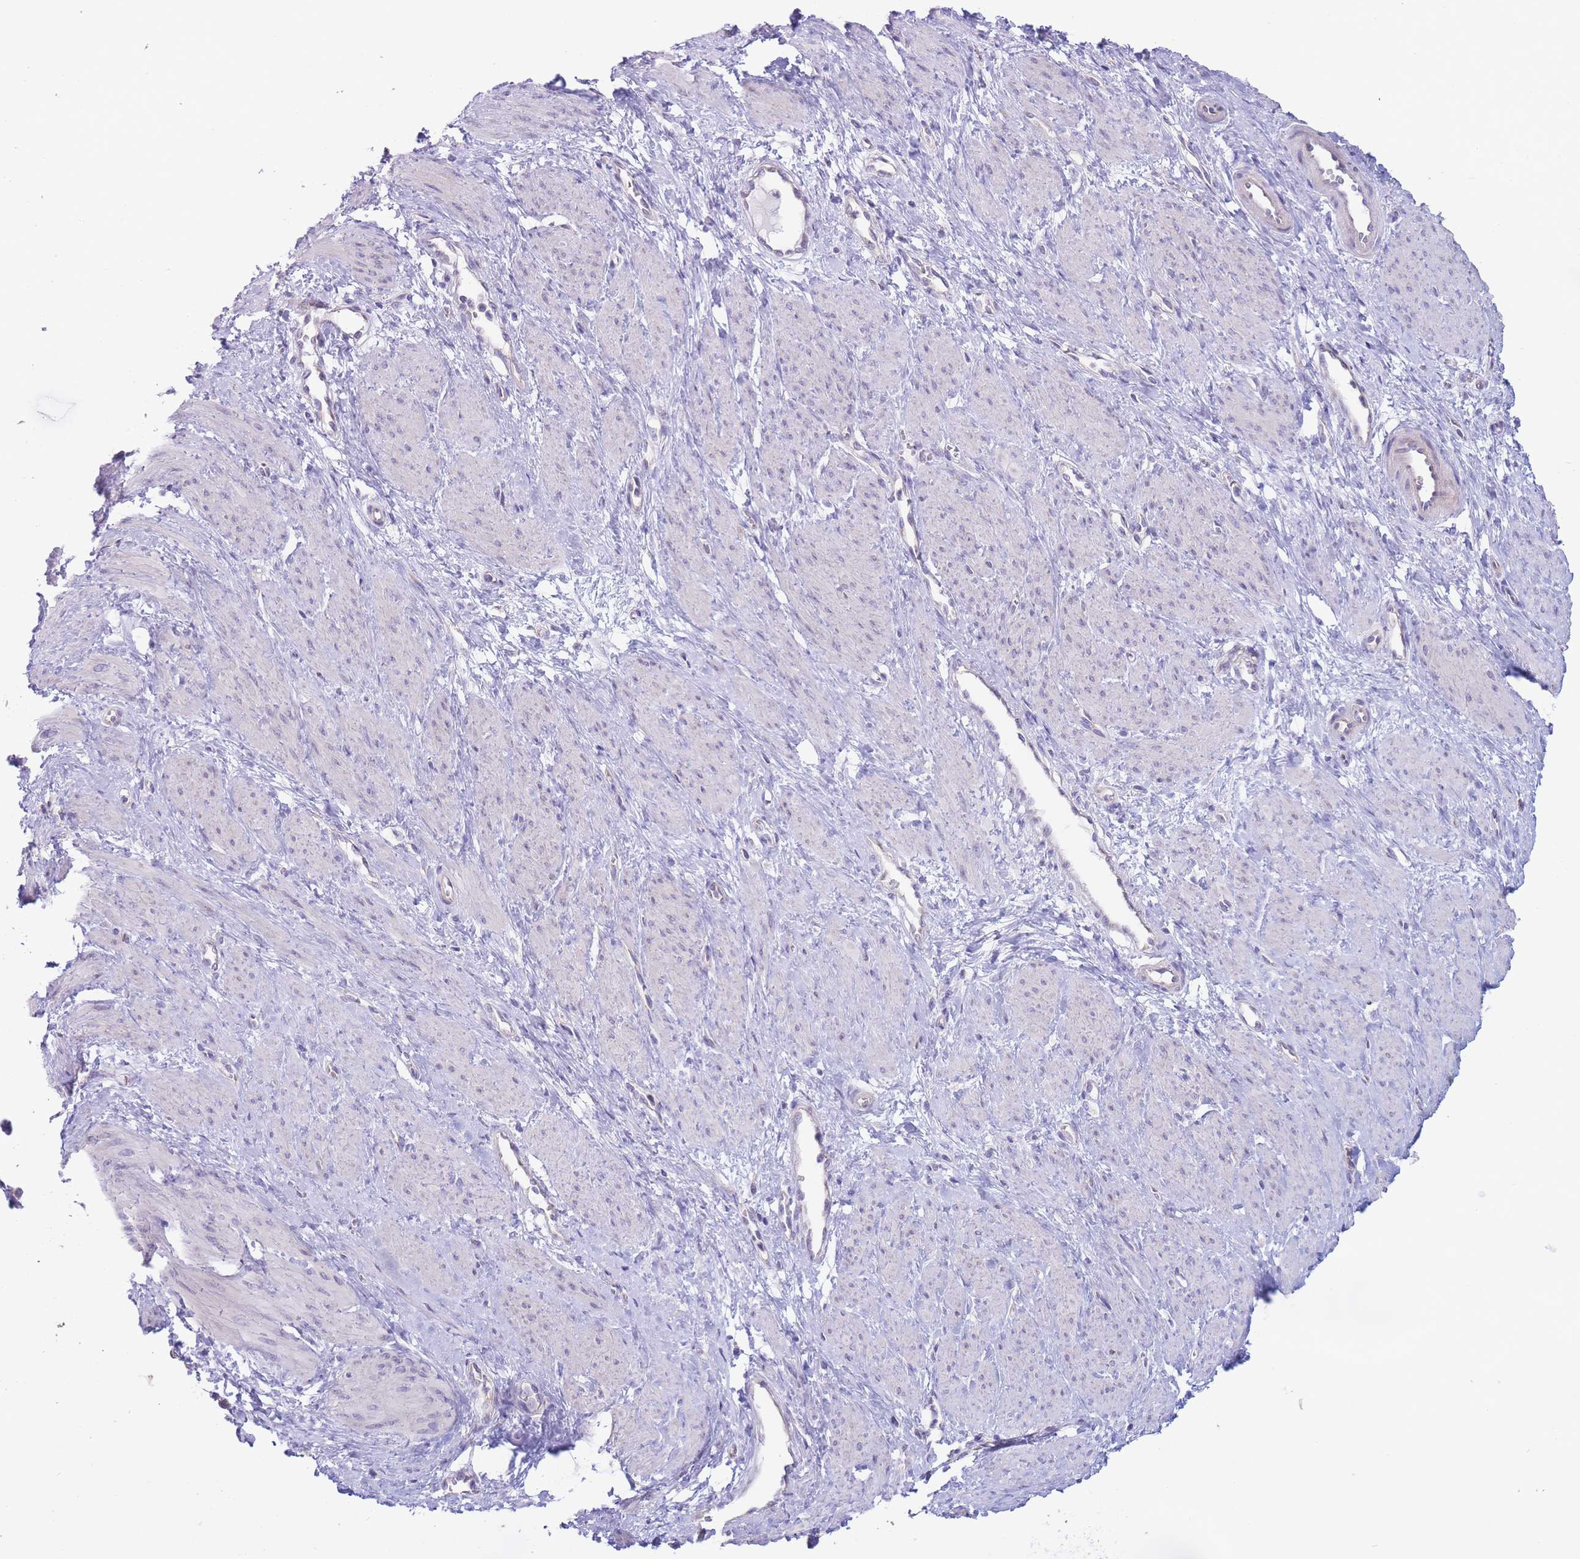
{"staining": {"intensity": "negative", "quantity": "none", "location": "none"}, "tissue": "smooth muscle", "cell_type": "Smooth muscle cells", "image_type": "normal", "snomed": [{"axis": "morphology", "description": "Normal tissue, NOS"}, {"axis": "topography", "description": "Smooth muscle"}, {"axis": "topography", "description": "Uterus"}], "caption": "Immunohistochemistry (IHC) histopathology image of normal smooth muscle: smooth muscle stained with DAB demonstrates no significant protein expression in smooth muscle cells.", "gene": "ALS2CL", "patient": {"sex": "female", "age": 39}}